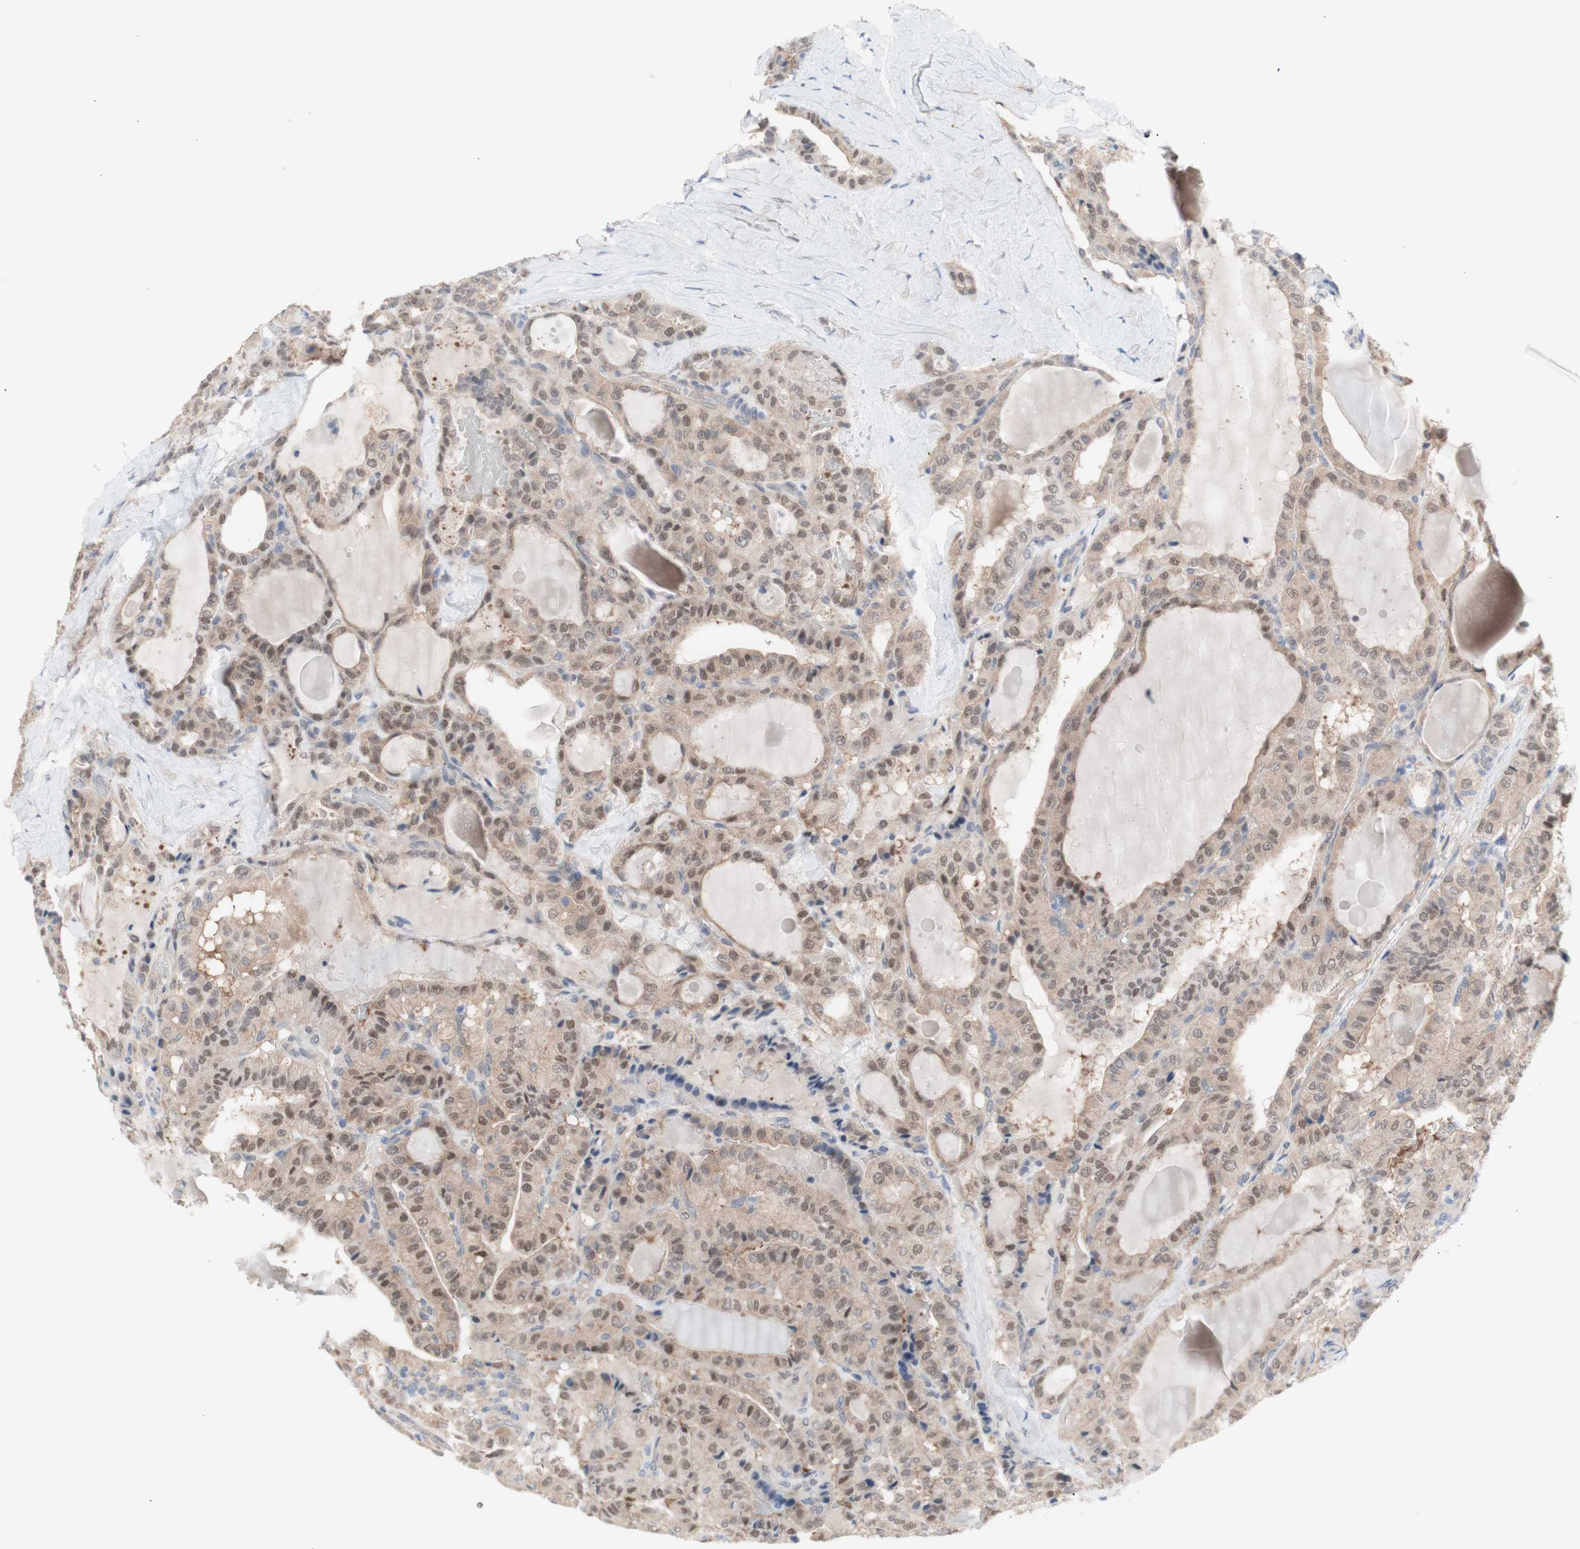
{"staining": {"intensity": "moderate", "quantity": ">75%", "location": "cytoplasmic/membranous,nuclear"}, "tissue": "thyroid cancer", "cell_type": "Tumor cells", "image_type": "cancer", "snomed": [{"axis": "morphology", "description": "Papillary adenocarcinoma, NOS"}, {"axis": "topography", "description": "Thyroid gland"}], "caption": "Brown immunohistochemical staining in papillary adenocarcinoma (thyroid) exhibits moderate cytoplasmic/membranous and nuclear positivity in about >75% of tumor cells.", "gene": "PRMT5", "patient": {"sex": "male", "age": 77}}